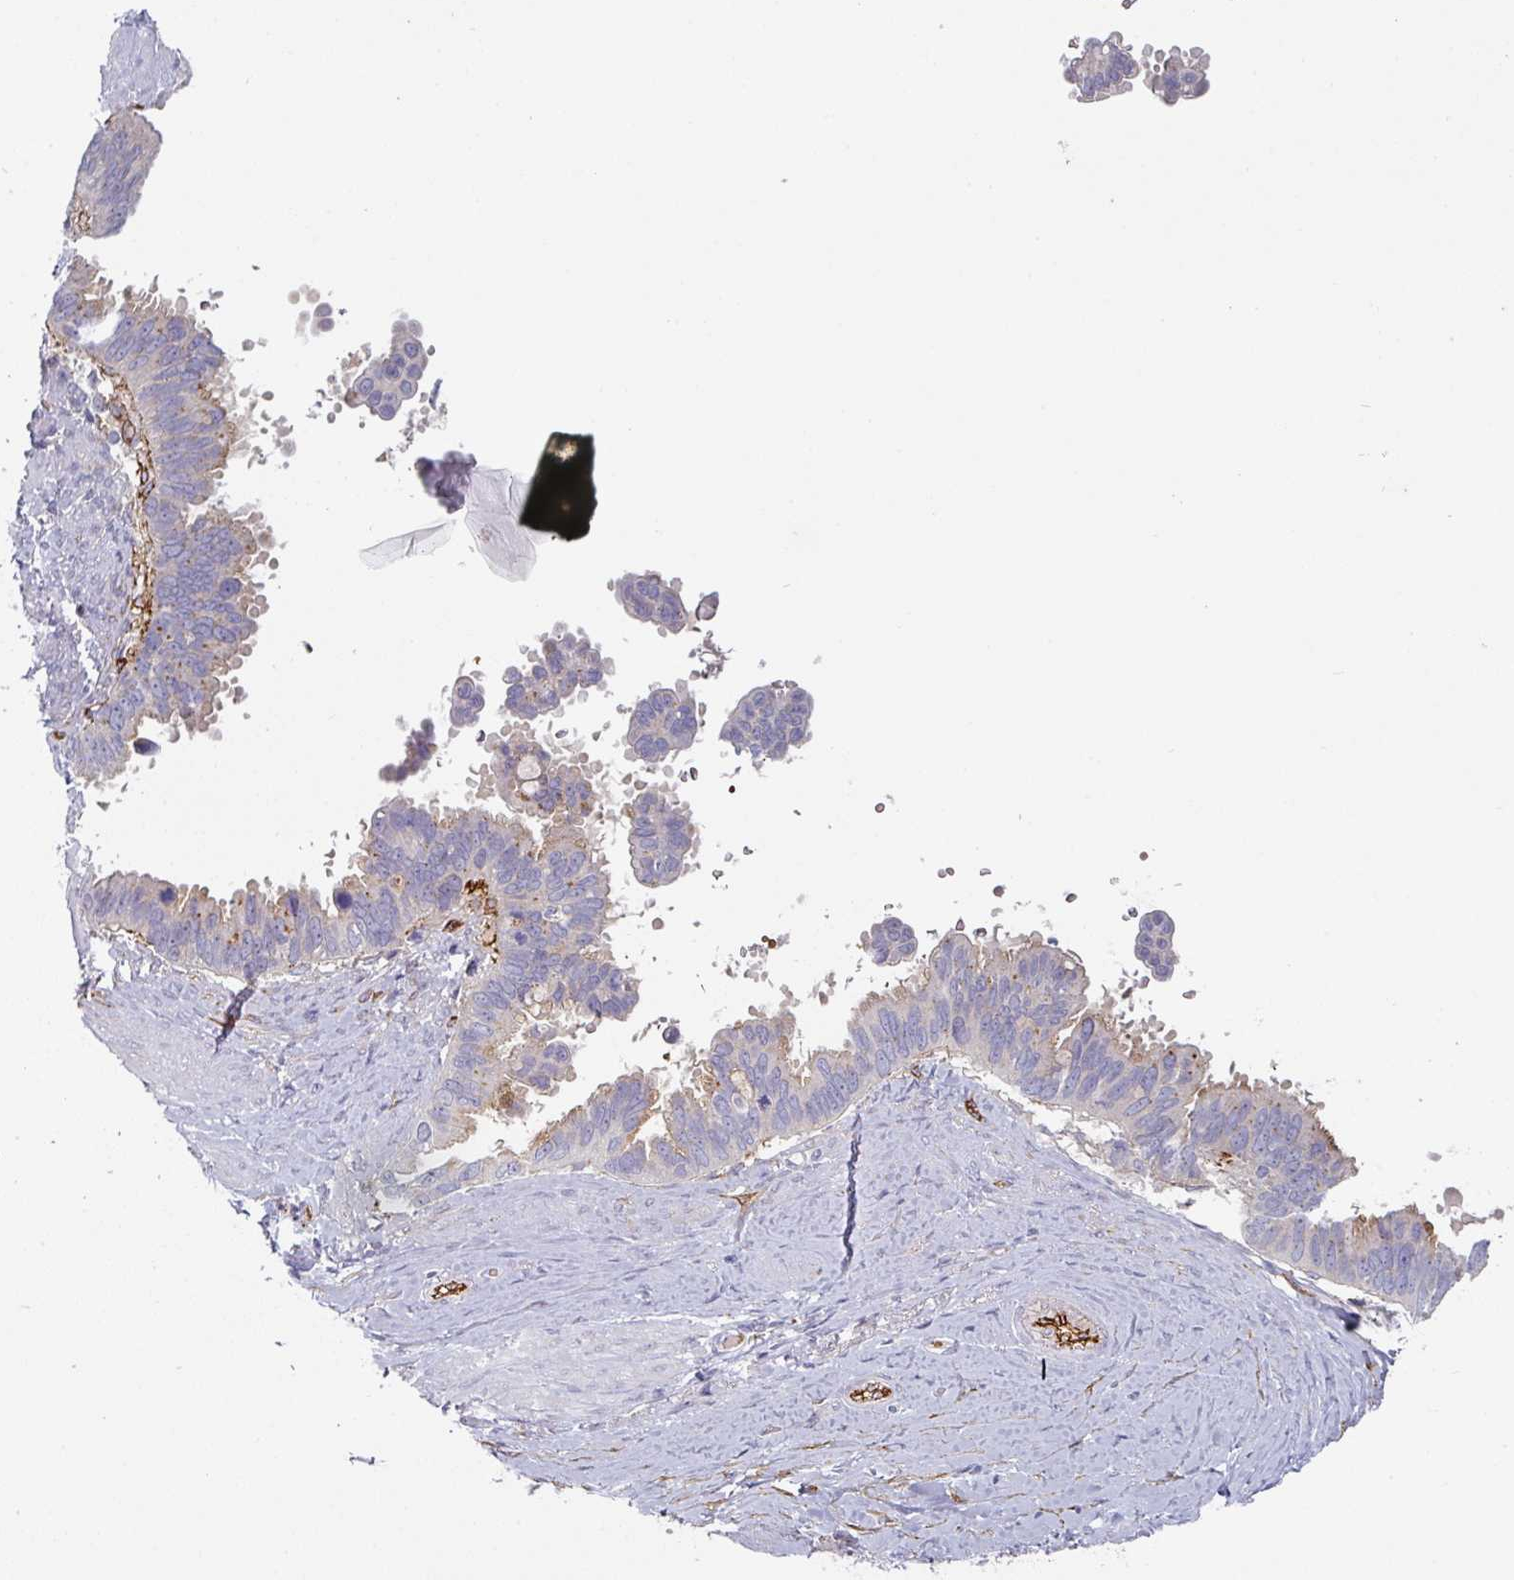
{"staining": {"intensity": "moderate", "quantity": "<25%", "location": "cytoplasmic/membranous"}, "tissue": "pancreatic cancer", "cell_type": "Tumor cells", "image_type": "cancer", "snomed": [{"axis": "morphology", "description": "Inflammation, NOS"}, {"axis": "morphology", "description": "Adenocarcinoma, NOS"}, {"axis": "topography", "description": "Pancreas"}], "caption": "A photomicrograph of pancreatic adenocarcinoma stained for a protein demonstrates moderate cytoplasmic/membranous brown staining in tumor cells.", "gene": "PRODH2", "patient": {"sex": "female", "age": 56}}